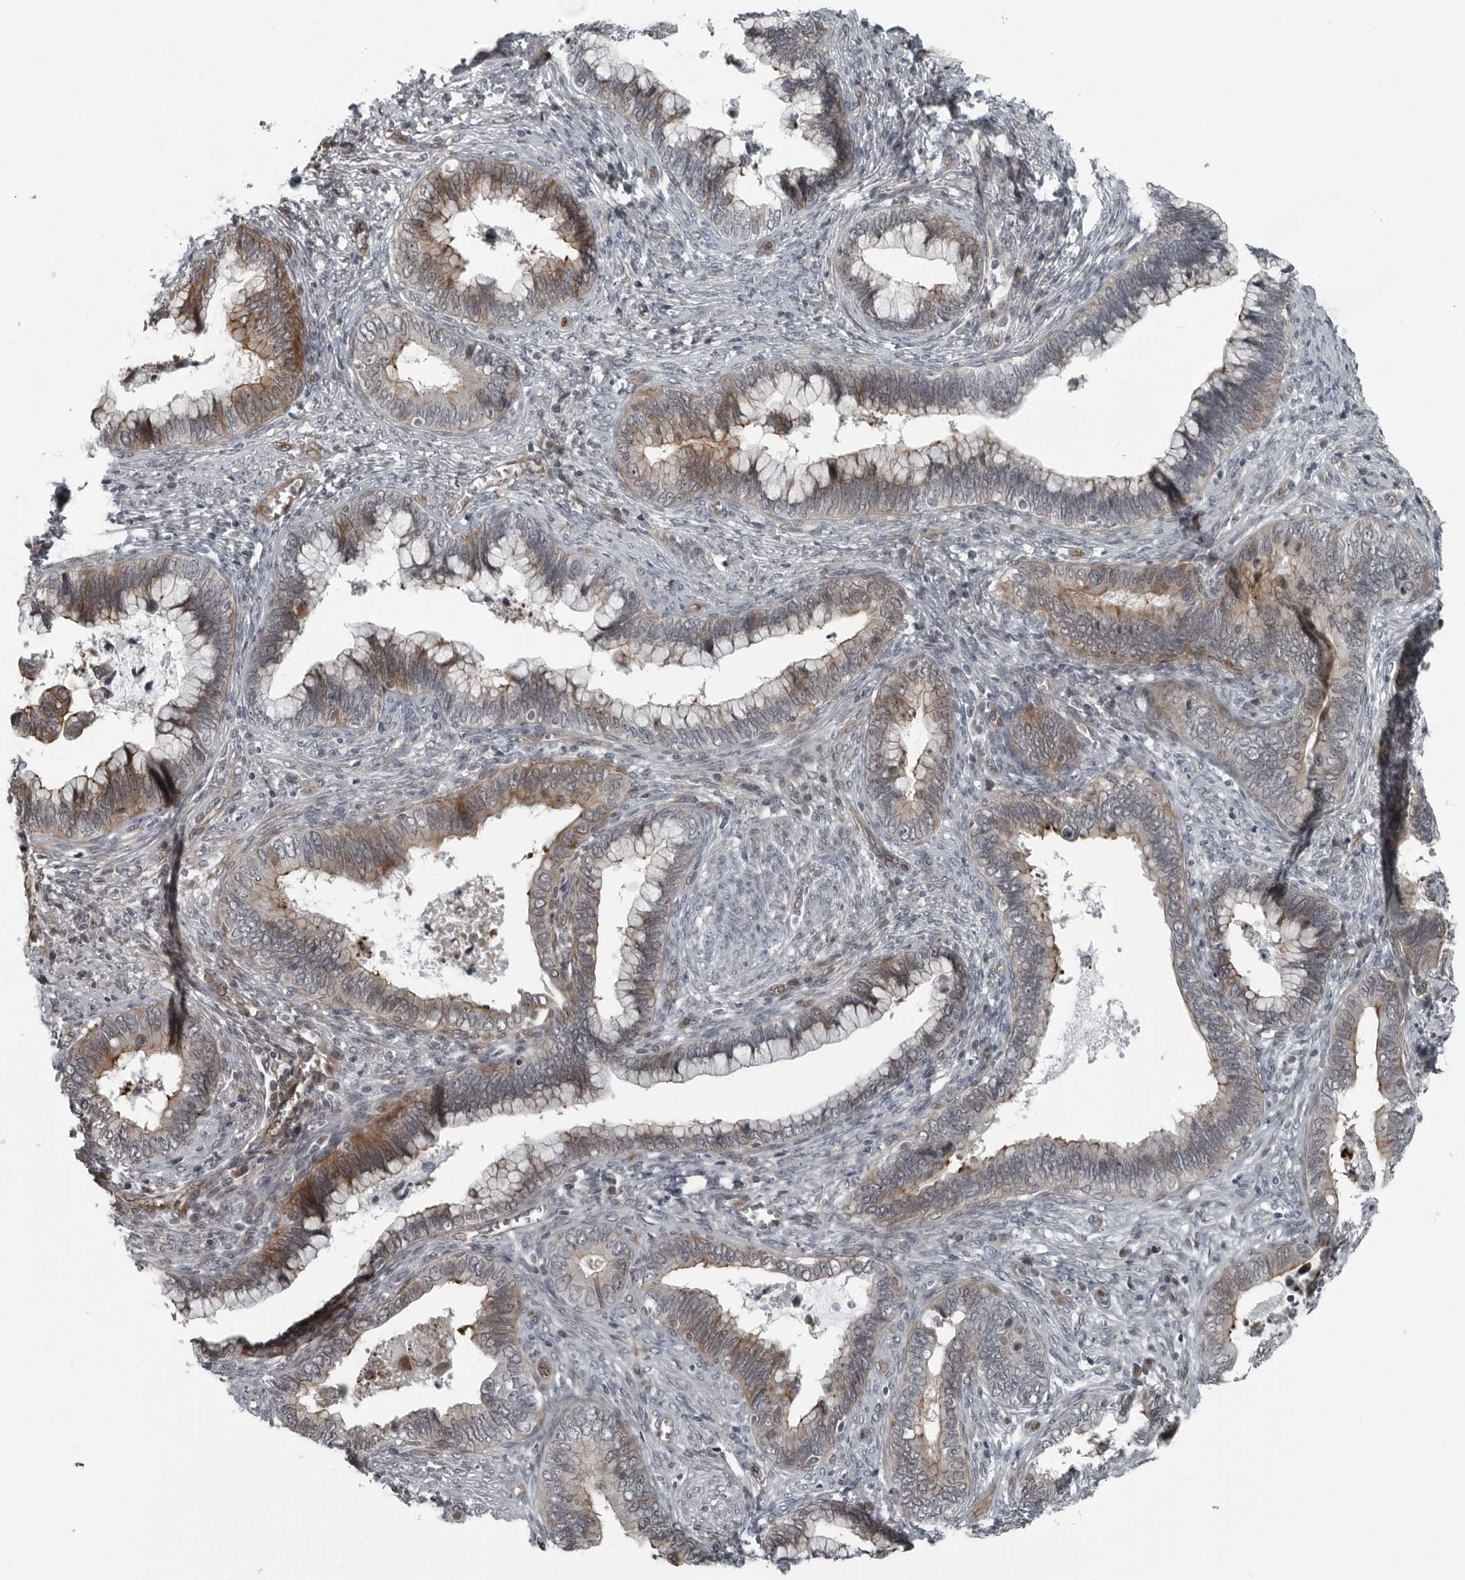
{"staining": {"intensity": "moderate", "quantity": "25%-75%", "location": "cytoplasmic/membranous"}, "tissue": "cervical cancer", "cell_type": "Tumor cells", "image_type": "cancer", "snomed": [{"axis": "morphology", "description": "Adenocarcinoma, NOS"}, {"axis": "topography", "description": "Cervix"}], "caption": "DAB immunohistochemical staining of human cervical cancer (adenocarcinoma) shows moderate cytoplasmic/membranous protein staining in about 25%-75% of tumor cells. The staining was performed using DAB (3,3'-diaminobenzidine) to visualize the protein expression in brown, while the nuclei were stained in blue with hematoxylin (Magnification: 20x).", "gene": "FAM102B", "patient": {"sex": "female", "age": 44}}